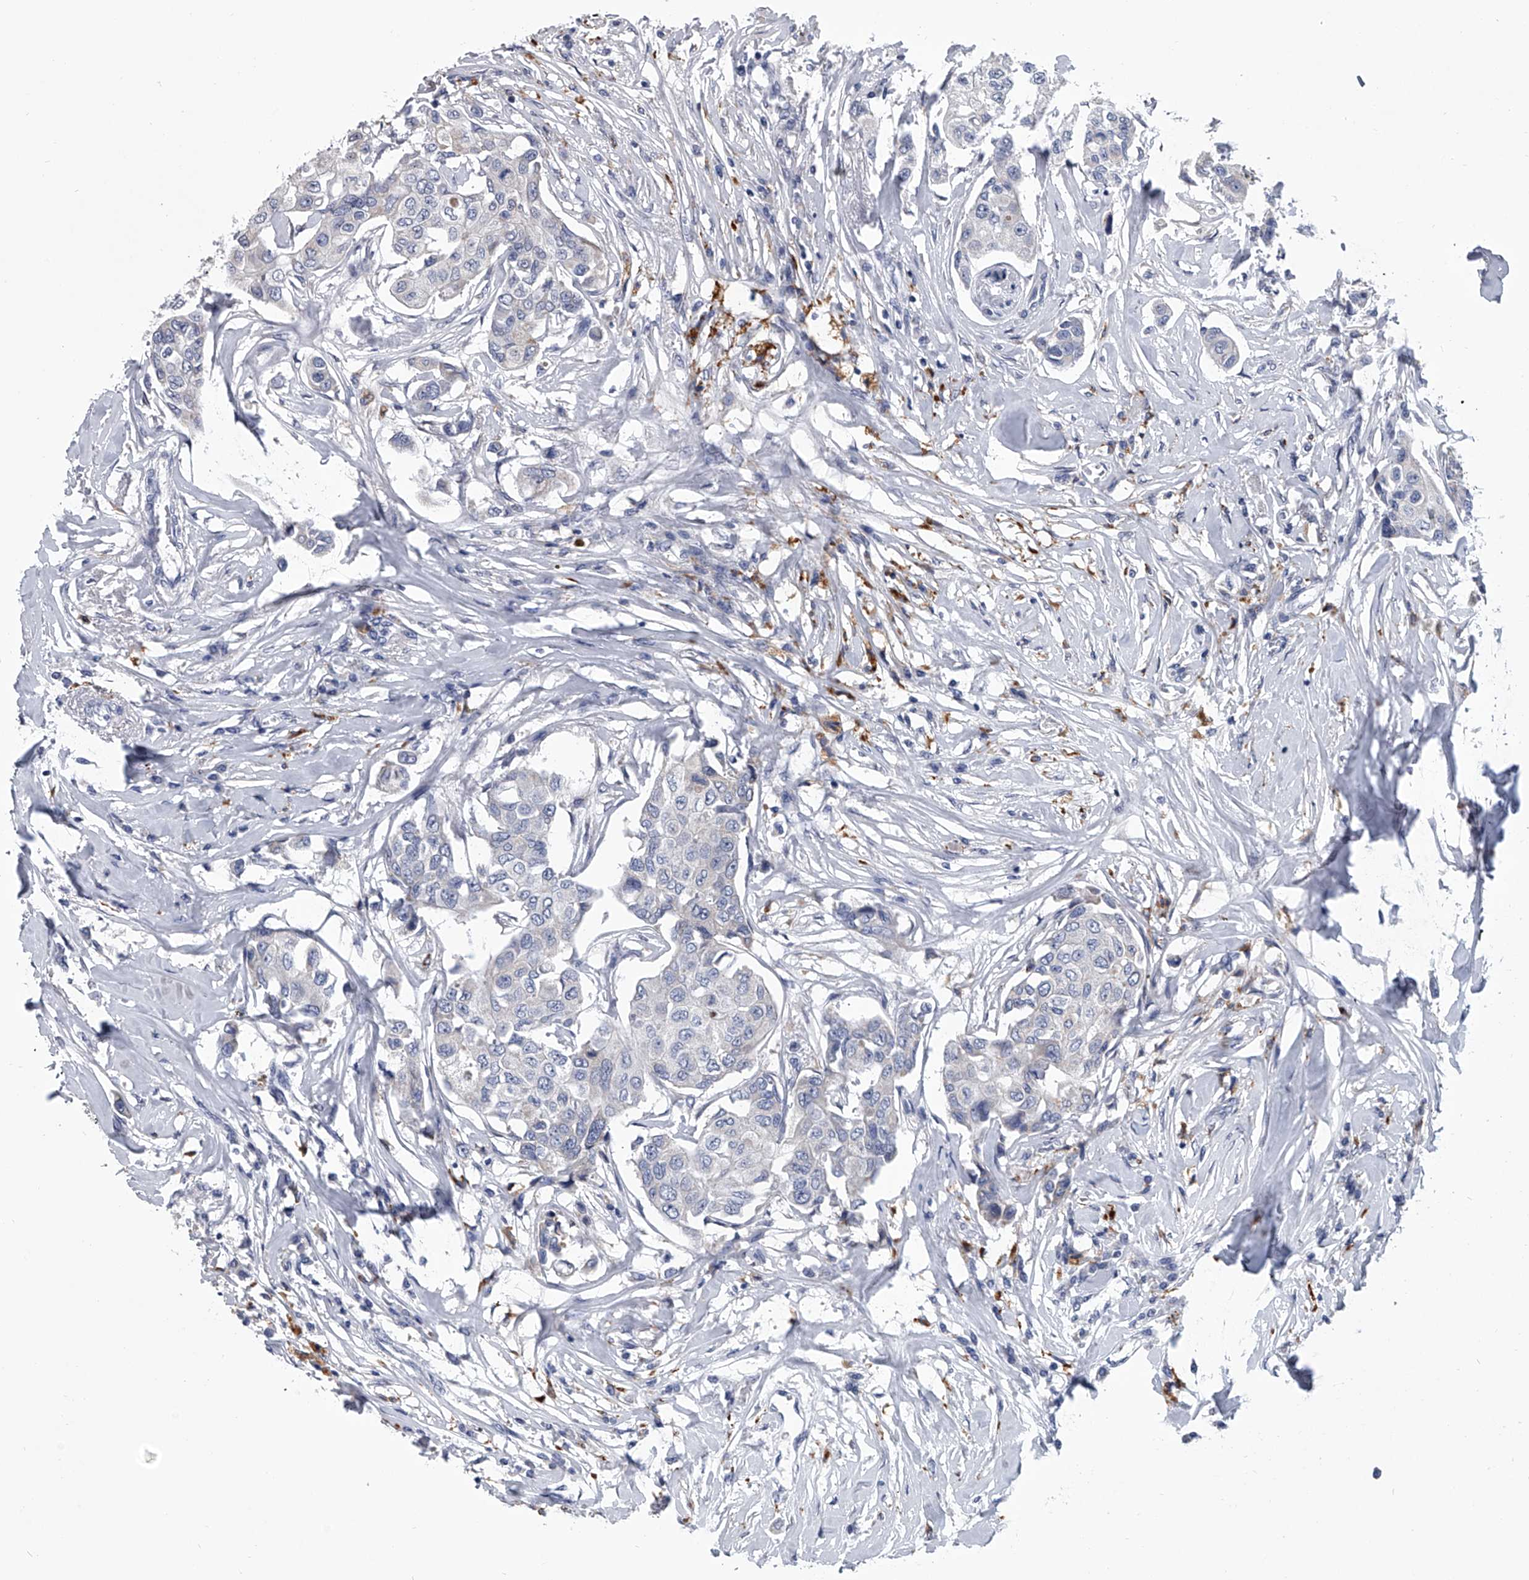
{"staining": {"intensity": "negative", "quantity": "none", "location": "none"}, "tissue": "breast cancer", "cell_type": "Tumor cells", "image_type": "cancer", "snomed": [{"axis": "morphology", "description": "Duct carcinoma"}, {"axis": "topography", "description": "Breast"}], "caption": "DAB (3,3'-diaminobenzidine) immunohistochemical staining of breast cancer exhibits no significant staining in tumor cells.", "gene": "TRIM8", "patient": {"sex": "female", "age": 80}}